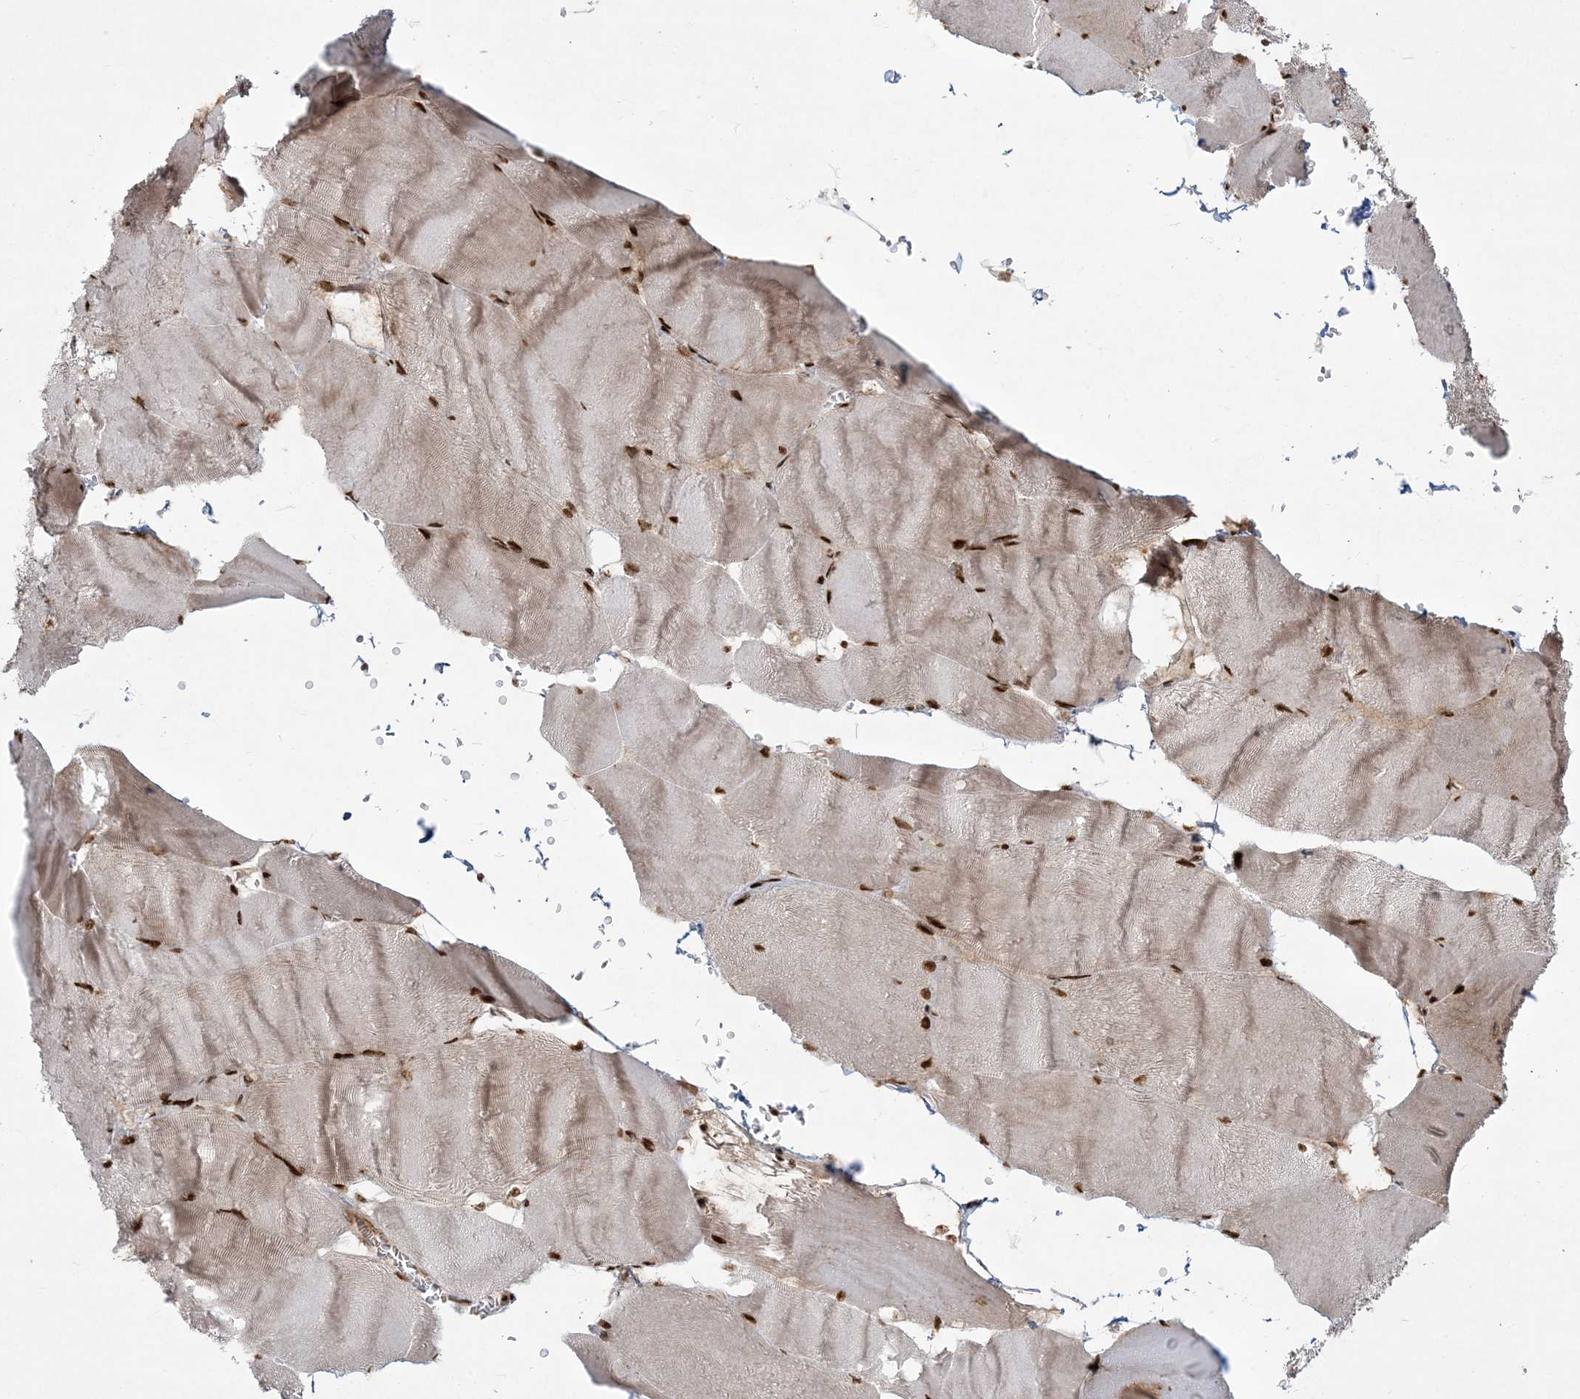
{"staining": {"intensity": "strong", "quantity": "25%-75%", "location": "cytoplasmic/membranous,nuclear"}, "tissue": "skeletal muscle", "cell_type": "Myocytes", "image_type": "normal", "snomed": [{"axis": "morphology", "description": "Normal tissue, NOS"}, {"axis": "morphology", "description": "Basal cell carcinoma"}, {"axis": "topography", "description": "Skeletal muscle"}], "caption": "Strong cytoplasmic/membranous,nuclear expression is present in approximately 25%-75% of myocytes in normal skeletal muscle. (DAB (3,3'-diaminobenzidine) IHC with brightfield microscopy, high magnification).", "gene": "RBM10", "patient": {"sex": "female", "age": 64}}